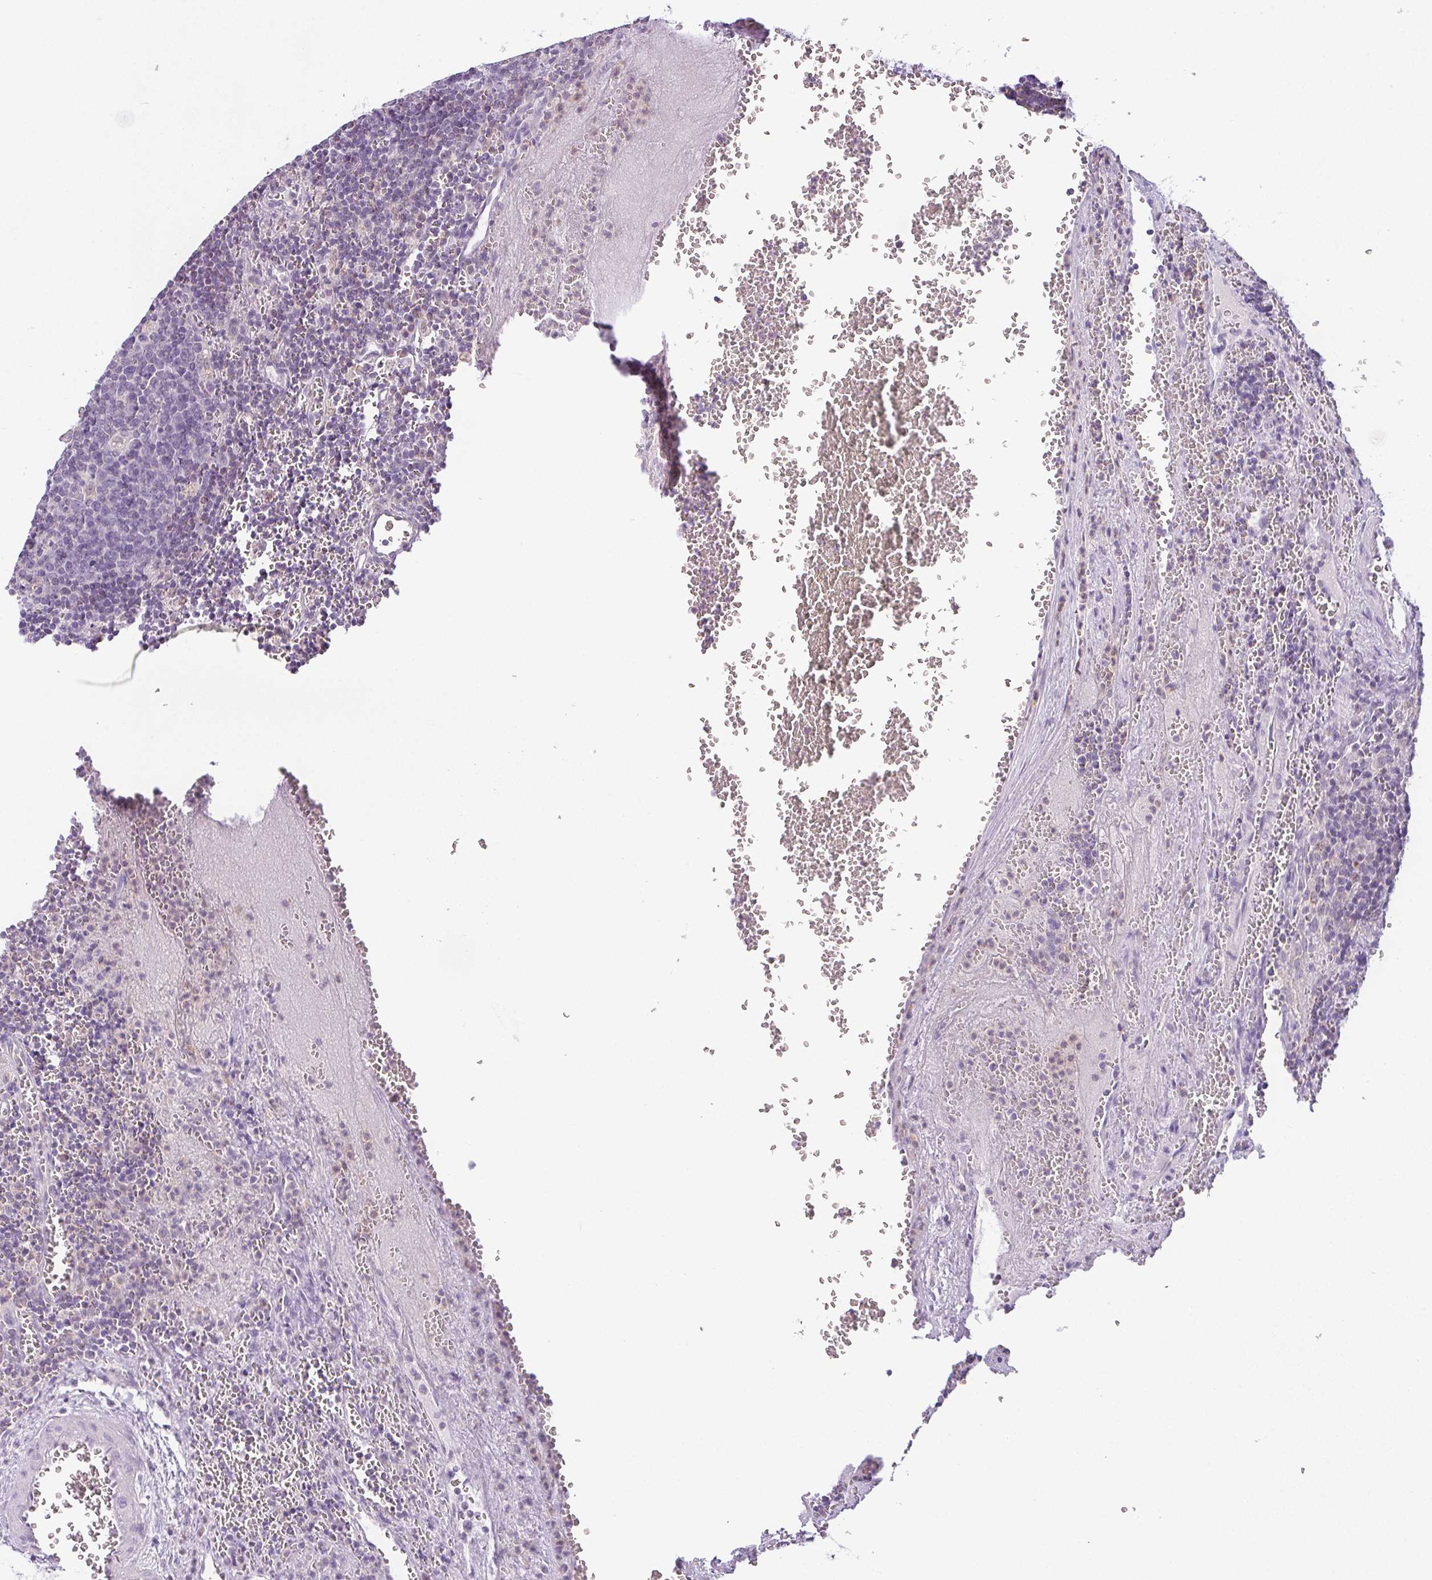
{"staining": {"intensity": "negative", "quantity": "none", "location": "none"}, "tissue": "lymph node", "cell_type": "Germinal center cells", "image_type": "normal", "snomed": [{"axis": "morphology", "description": "Normal tissue, NOS"}, {"axis": "topography", "description": "Lymph node"}], "caption": "The image displays no staining of germinal center cells in normal lymph node. (Brightfield microscopy of DAB immunohistochemistry at high magnification).", "gene": "HMCN2", "patient": {"sex": "male", "age": 50}}